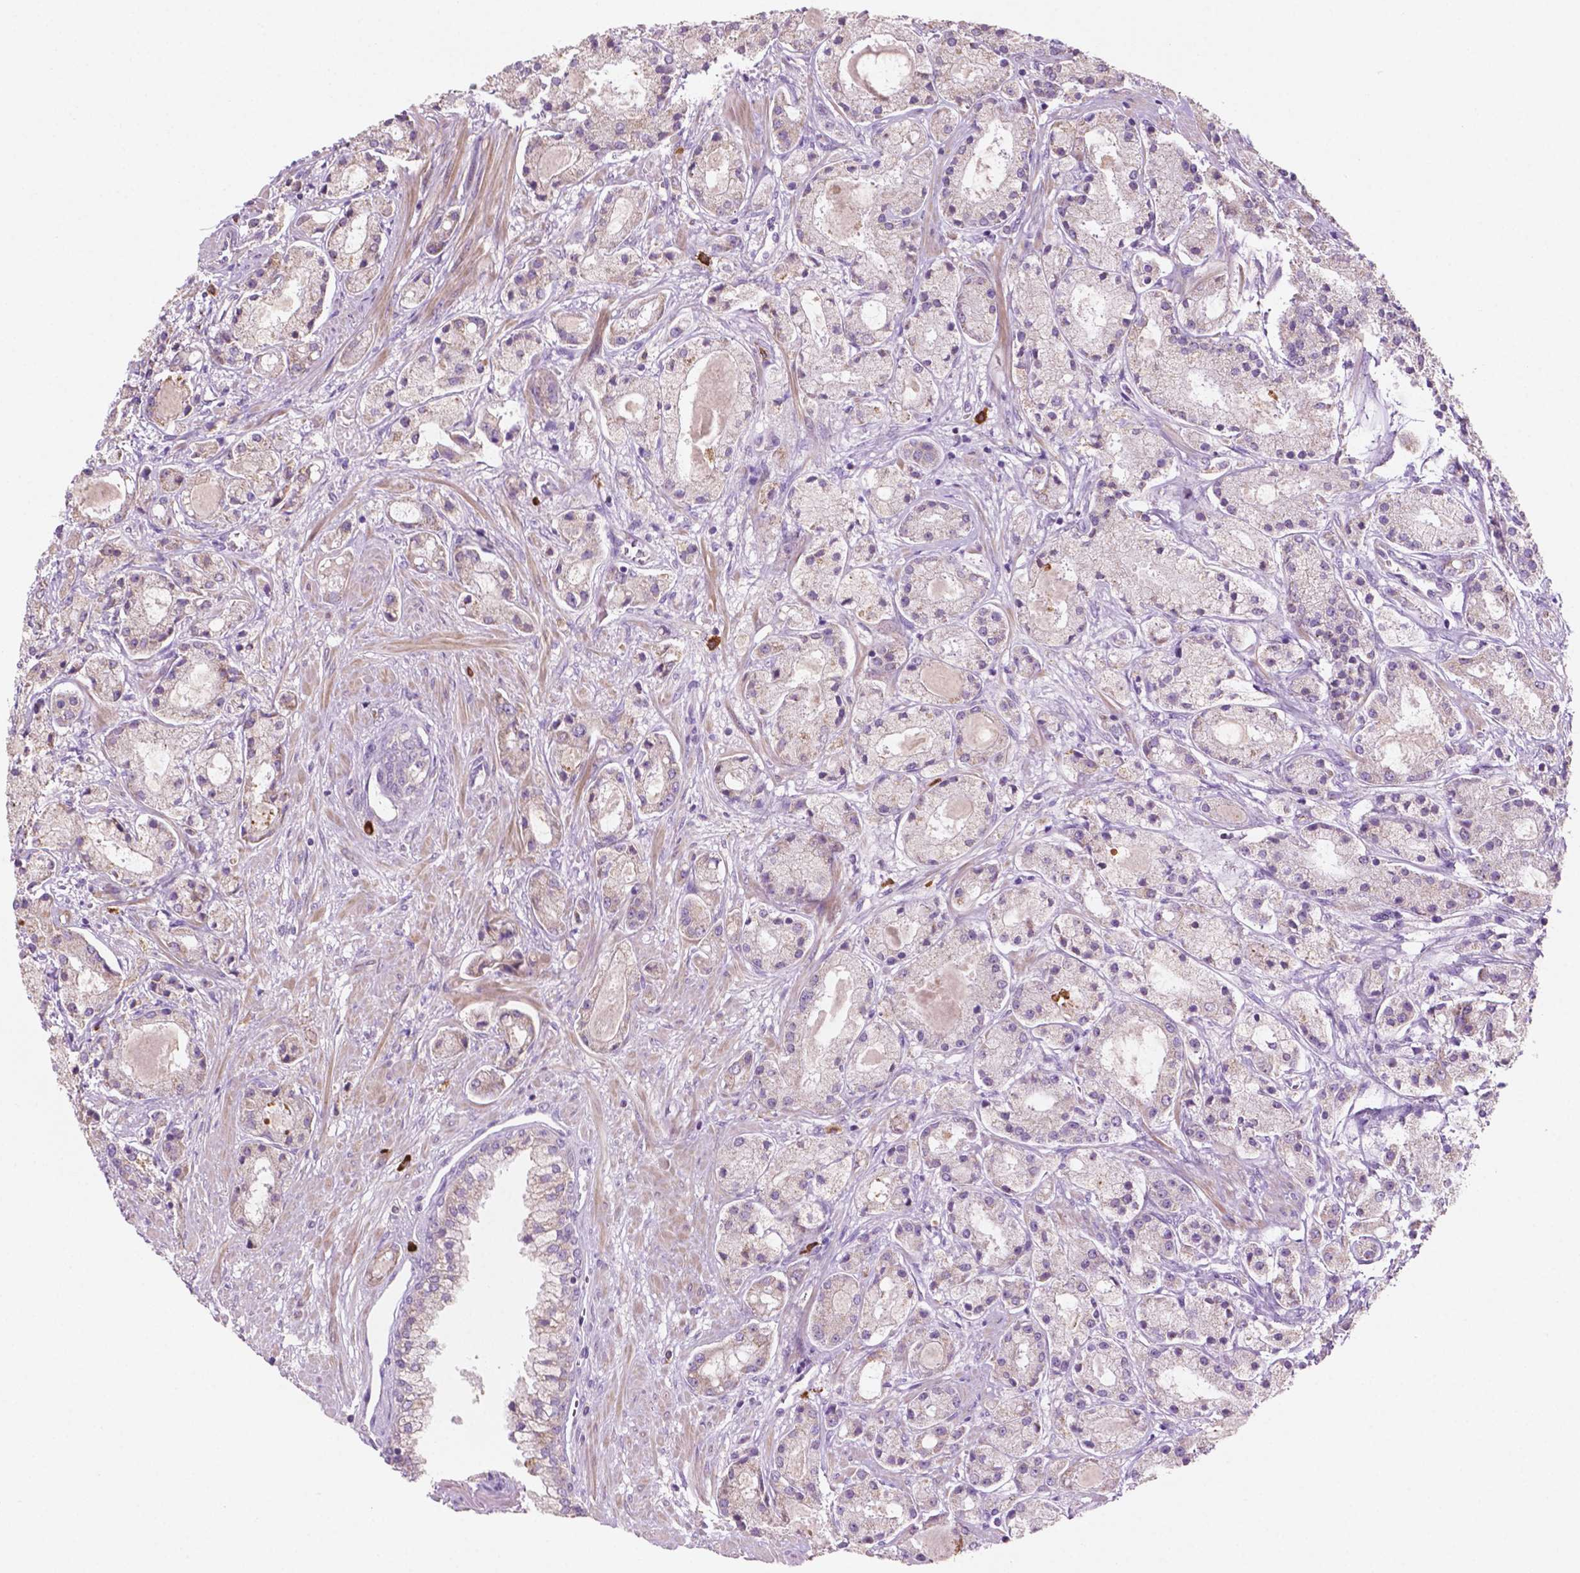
{"staining": {"intensity": "negative", "quantity": "none", "location": "none"}, "tissue": "prostate cancer", "cell_type": "Tumor cells", "image_type": "cancer", "snomed": [{"axis": "morphology", "description": "Adenocarcinoma, High grade"}, {"axis": "topography", "description": "Prostate"}], "caption": "A high-resolution photomicrograph shows immunohistochemistry staining of prostate cancer (adenocarcinoma (high-grade)), which reveals no significant staining in tumor cells.", "gene": "LRP1B", "patient": {"sex": "male", "age": 67}}